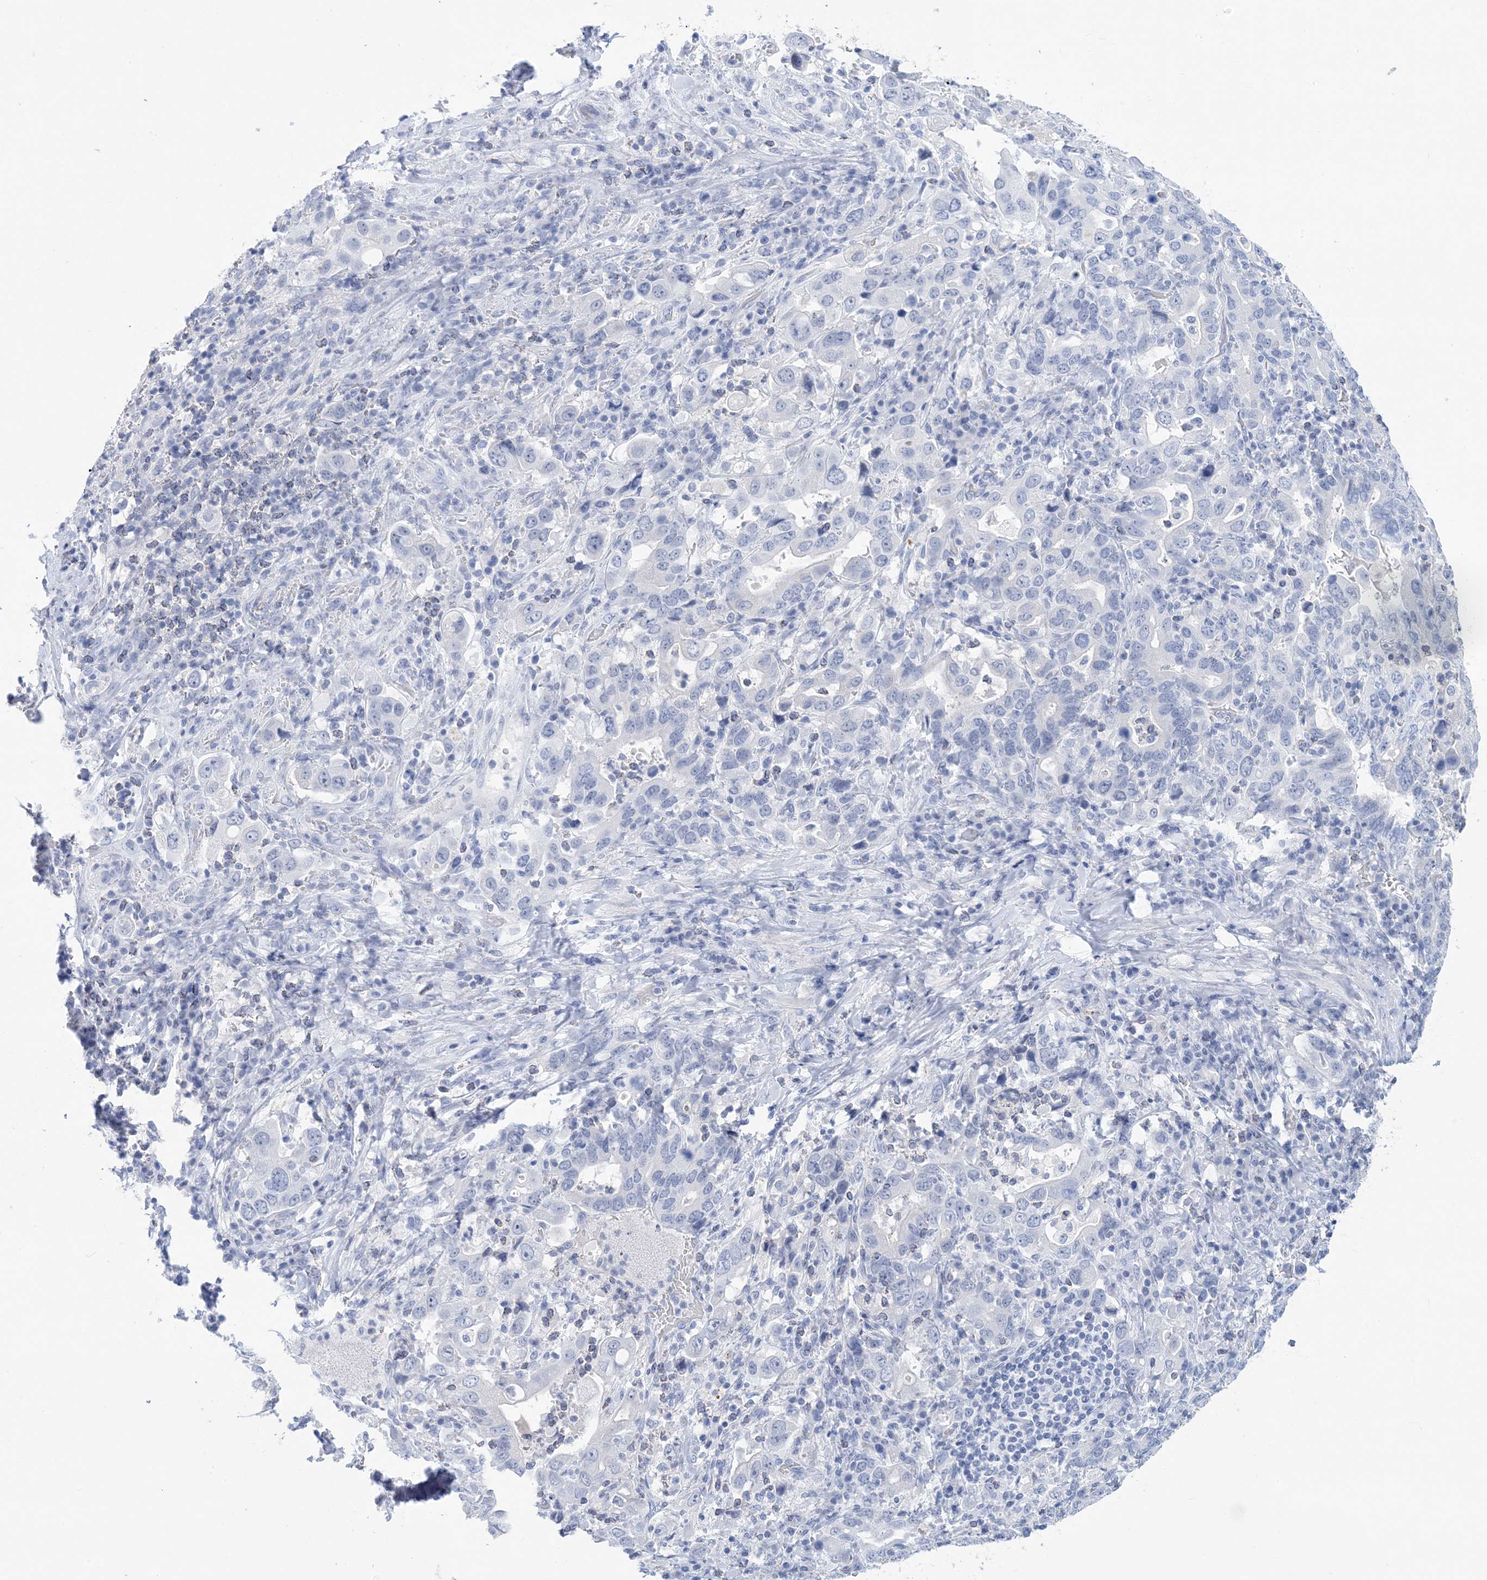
{"staining": {"intensity": "negative", "quantity": "none", "location": "none"}, "tissue": "stomach cancer", "cell_type": "Tumor cells", "image_type": "cancer", "snomed": [{"axis": "morphology", "description": "Adenocarcinoma, NOS"}, {"axis": "topography", "description": "Stomach, upper"}], "caption": "Human stomach cancer (adenocarcinoma) stained for a protein using immunohistochemistry (IHC) demonstrates no staining in tumor cells.", "gene": "SH3YL1", "patient": {"sex": "male", "age": 62}}